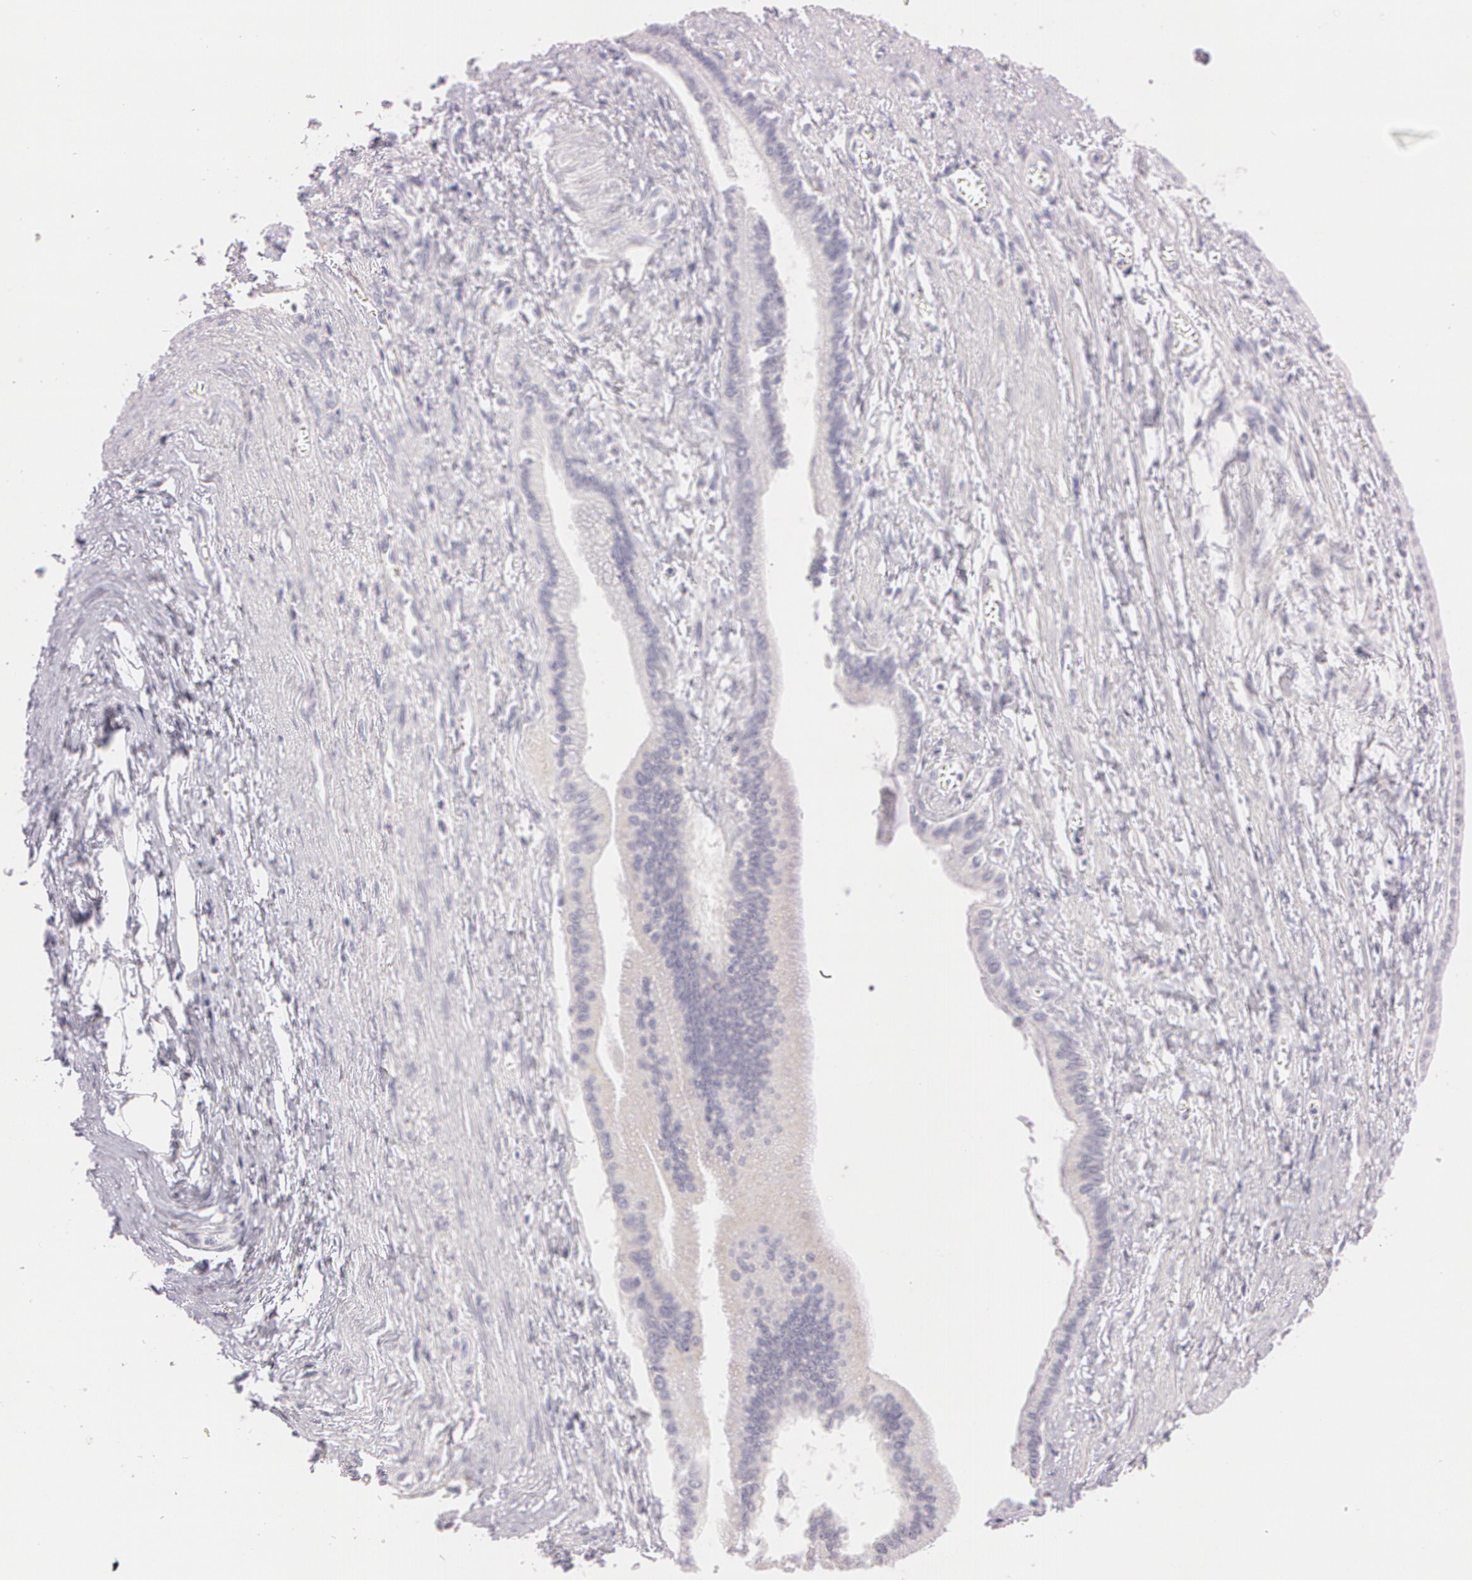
{"staining": {"intensity": "negative", "quantity": "none", "location": "none"}, "tissue": "liver cancer", "cell_type": "Tumor cells", "image_type": "cancer", "snomed": [{"axis": "morphology", "description": "Cholangiocarcinoma"}, {"axis": "topography", "description": "Liver"}], "caption": "Cholangiocarcinoma (liver) was stained to show a protein in brown. There is no significant staining in tumor cells. (DAB (3,3'-diaminobenzidine) immunohistochemistry (IHC), high magnification).", "gene": "OTC", "patient": {"sex": "female", "age": 79}}